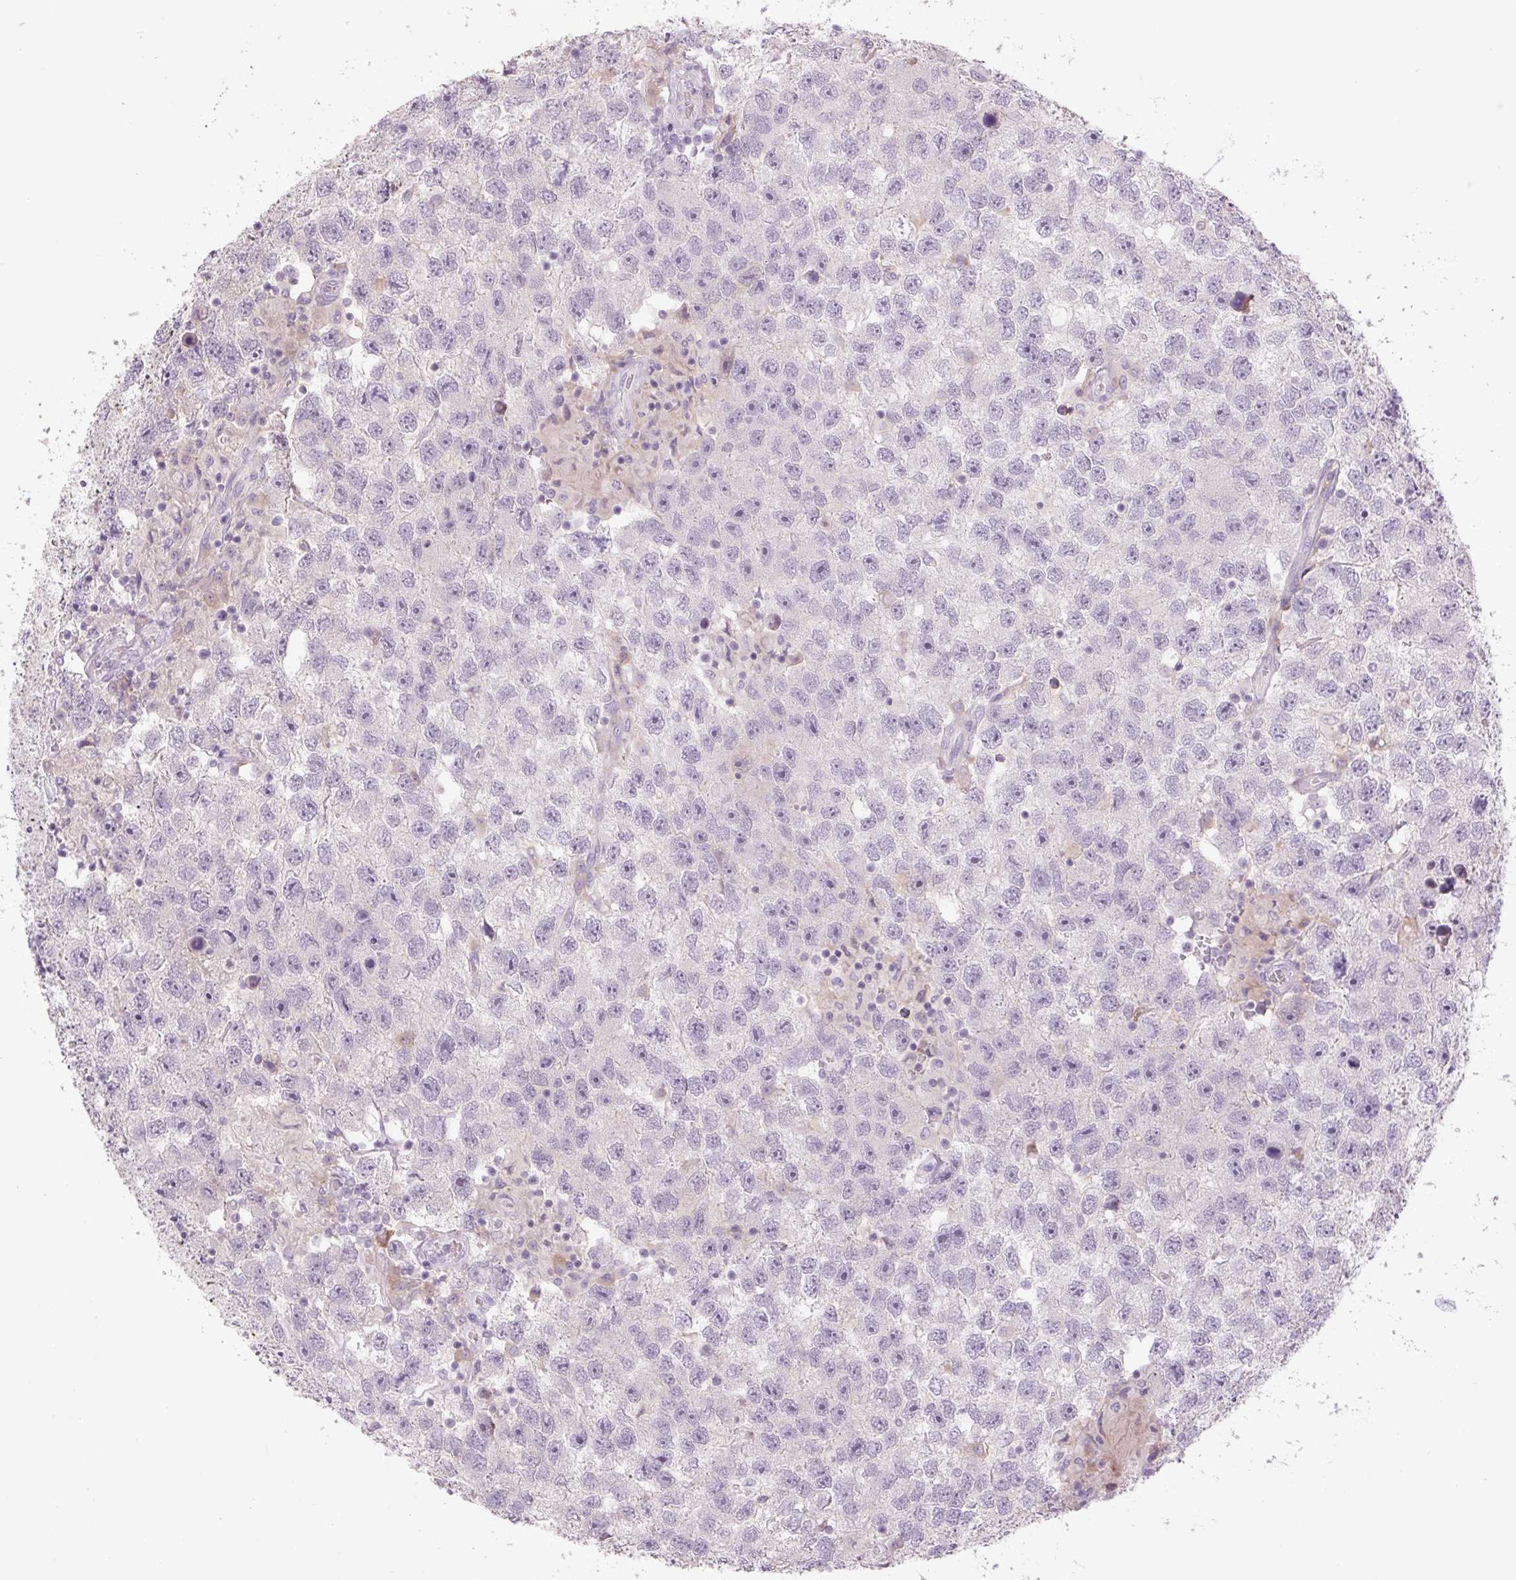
{"staining": {"intensity": "negative", "quantity": "none", "location": "none"}, "tissue": "testis cancer", "cell_type": "Tumor cells", "image_type": "cancer", "snomed": [{"axis": "morphology", "description": "Seminoma, NOS"}, {"axis": "topography", "description": "Testis"}], "caption": "Testis cancer stained for a protein using IHC shows no expression tumor cells.", "gene": "TMEM100", "patient": {"sex": "male", "age": 26}}